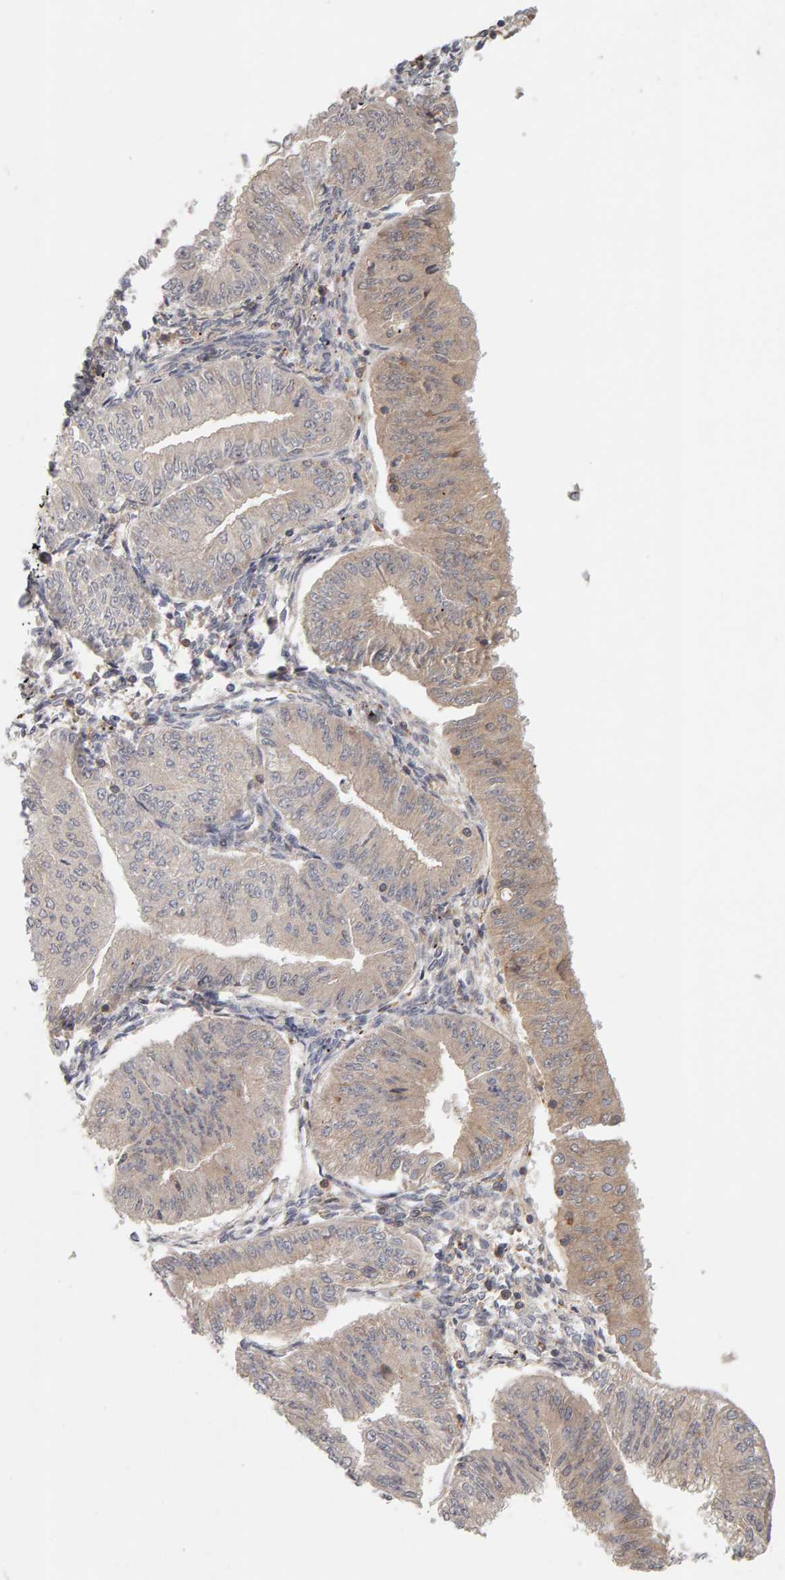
{"staining": {"intensity": "weak", "quantity": "25%-75%", "location": "cytoplasmic/membranous"}, "tissue": "endometrial cancer", "cell_type": "Tumor cells", "image_type": "cancer", "snomed": [{"axis": "morphology", "description": "Normal tissue, NOS"}, {"axis": "morphology", "description": "Adenocarcinoma, NOS"}, {"axis": "topography", "description": "Endometrium"}], "caption": "Adenocarcinoma (endometrial) stained with immunohistochemistry (IHC) exhibits weak cytoplasmic/membranous staining in about 25%-75% of tumor cells.", "gene": "NUDCD1", "patient": {"sex": "female", "age": 53}}